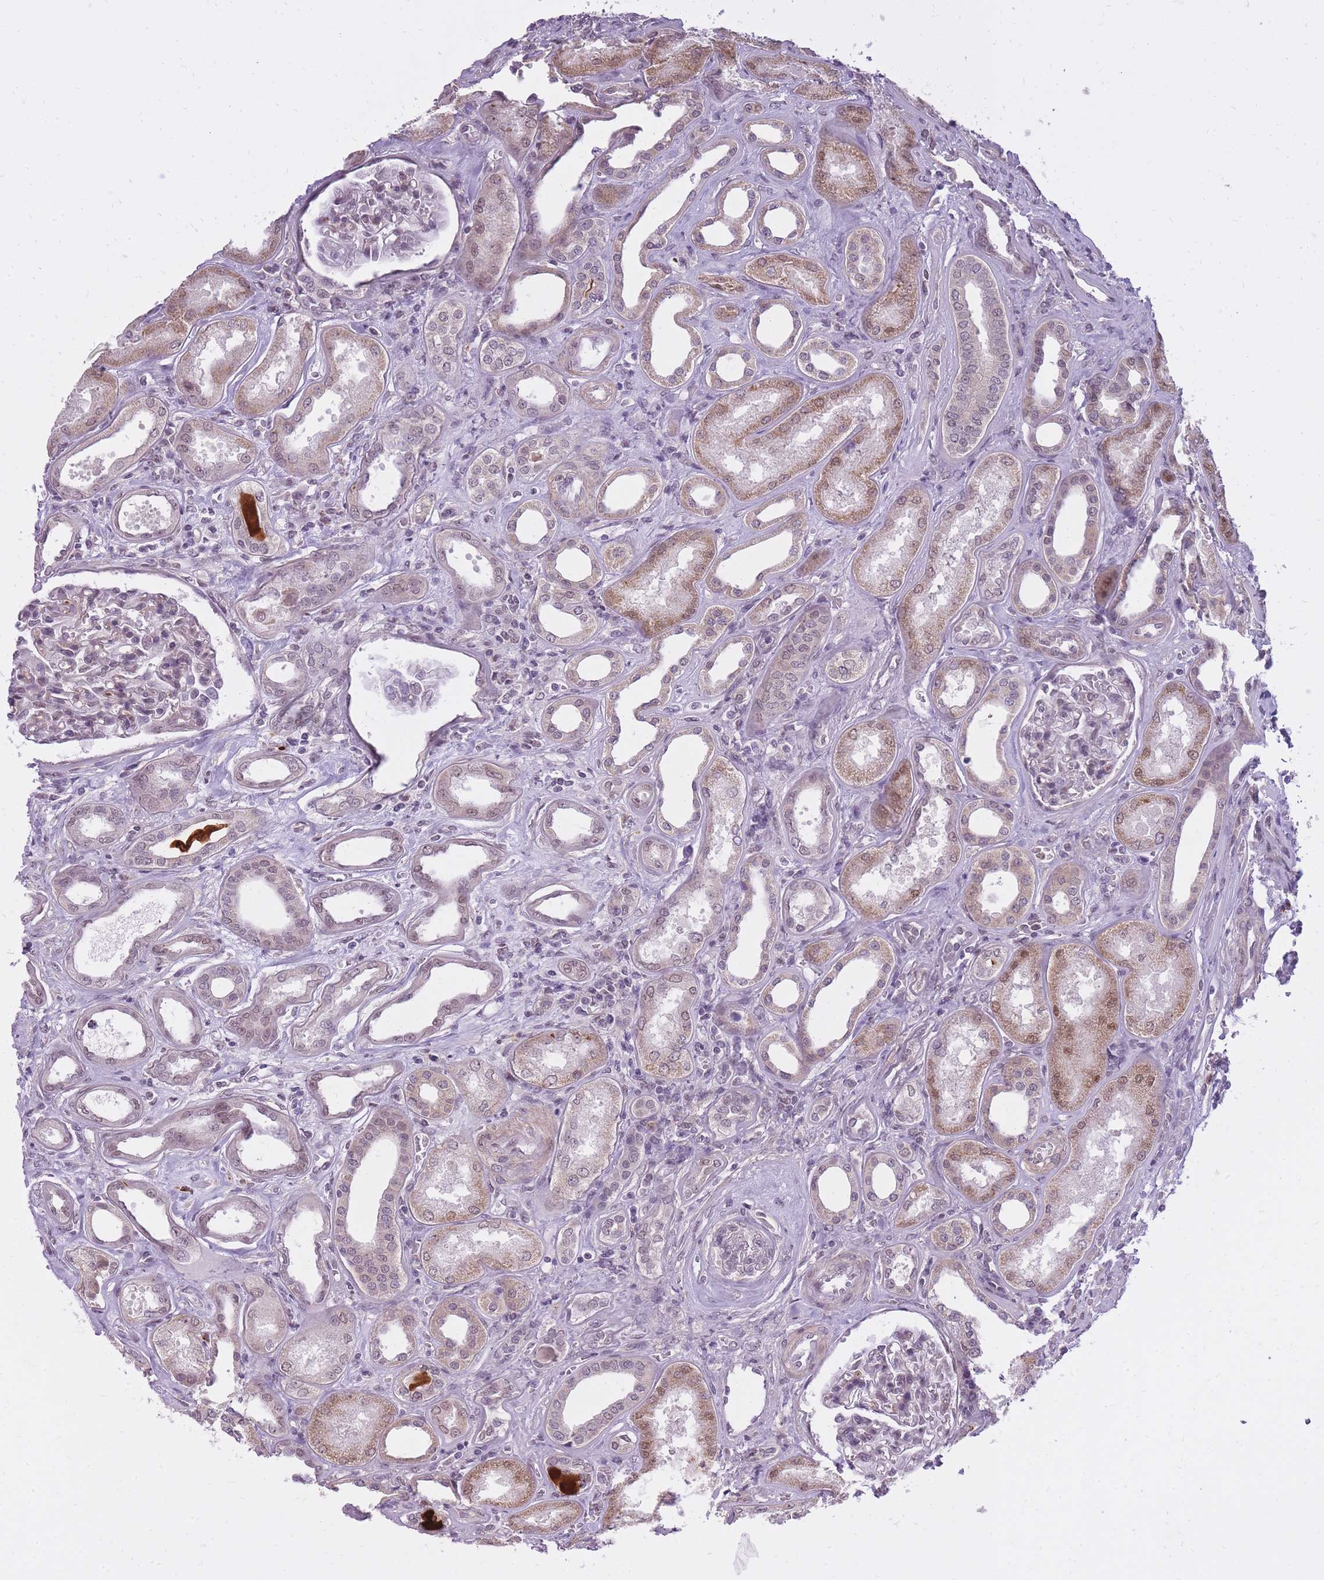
{"staining": {"intensity": "weak", "quantity": "<25%", "location": "nuclear"}, "tissue": "kidney", "cell_type": "Cells in glomeruli", "image_type": "normal", "snomed": [{"axis": "morphology", "description": "Normal tissue, NOS"}, {"axis": "morphology", "description": "Adenocarcinoma, NOS"}, {"axis": "topography", "description": "Kidney"}], "caption": "High power microscopy histopathology image of an IHC histopathology image of benign kidney, revealing no significant expression in cells in glomeruli. The staining was performed using DAB (3,3'-diaminobenzidine) to visualize the protein expression in brown, while the nuclei were stained in blue with hematoxylin (Magnification: 20x).", "gene": "TIGD1", "patient": {"sex": "female", "age": 68}}